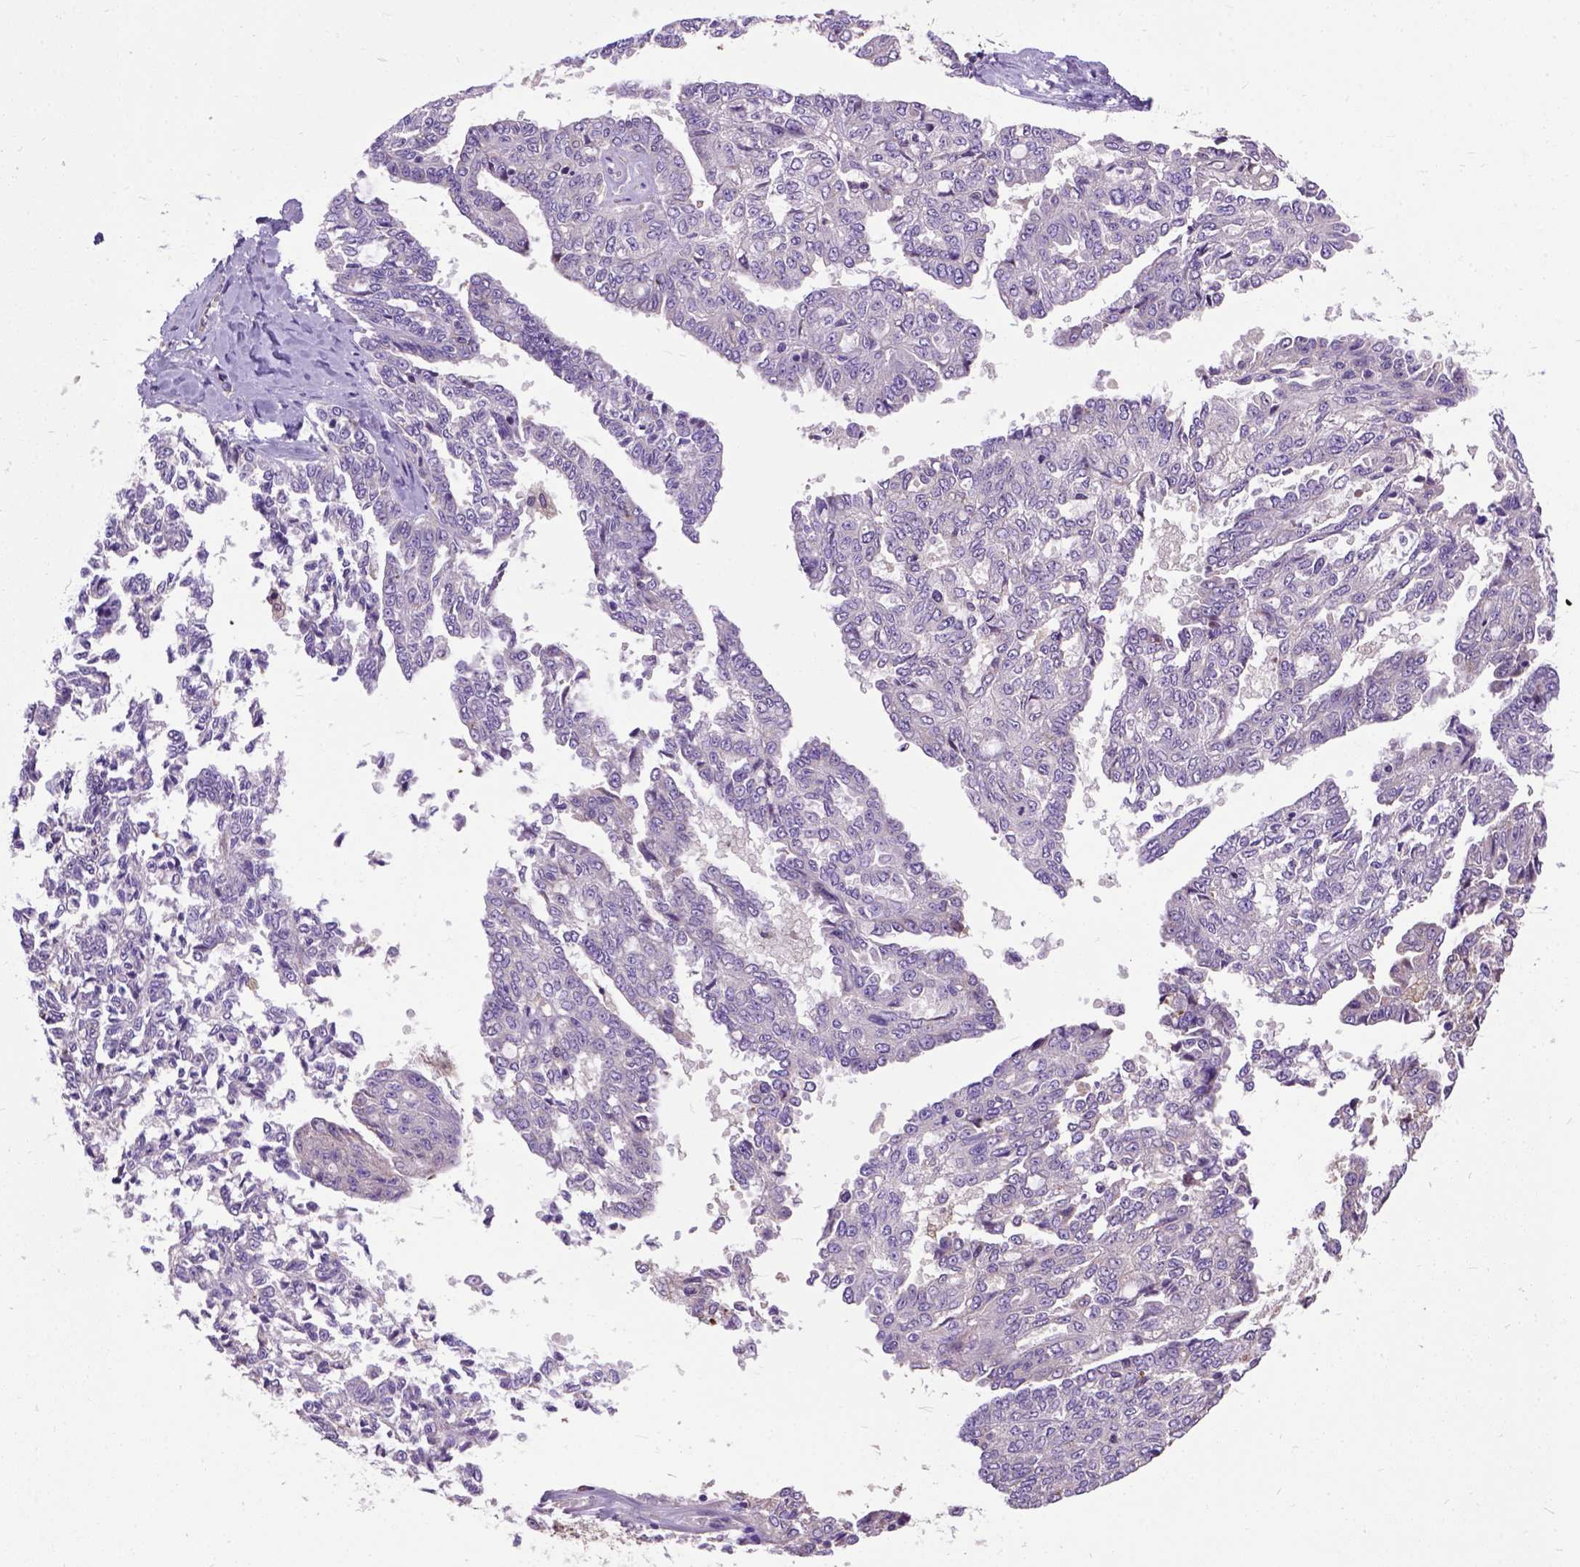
{"staining": {"intensity": "negative", "quantity": "none", "location": "none"}, "tissue": "ovarian cancer", "cell_type": "Tumor cells", "image_type": "cancer", "snomed": [{"axis": "morphology", "description": "Cystadenocarcinoma, serous, NOS"}, {"axis": "topography", "description": "Ovary"}], "caption": "Immunohistochemical staining of human serous cystadenocarcinoma (ovarian) displays no significant expression in tumor cells. (Brightfield microscopy of DAB (3,3'-diaminobenzidine) immunohistochemistry at high magnification).", "gene": "SEMA4F", "patient": {"sex": "female", "age": 71}}